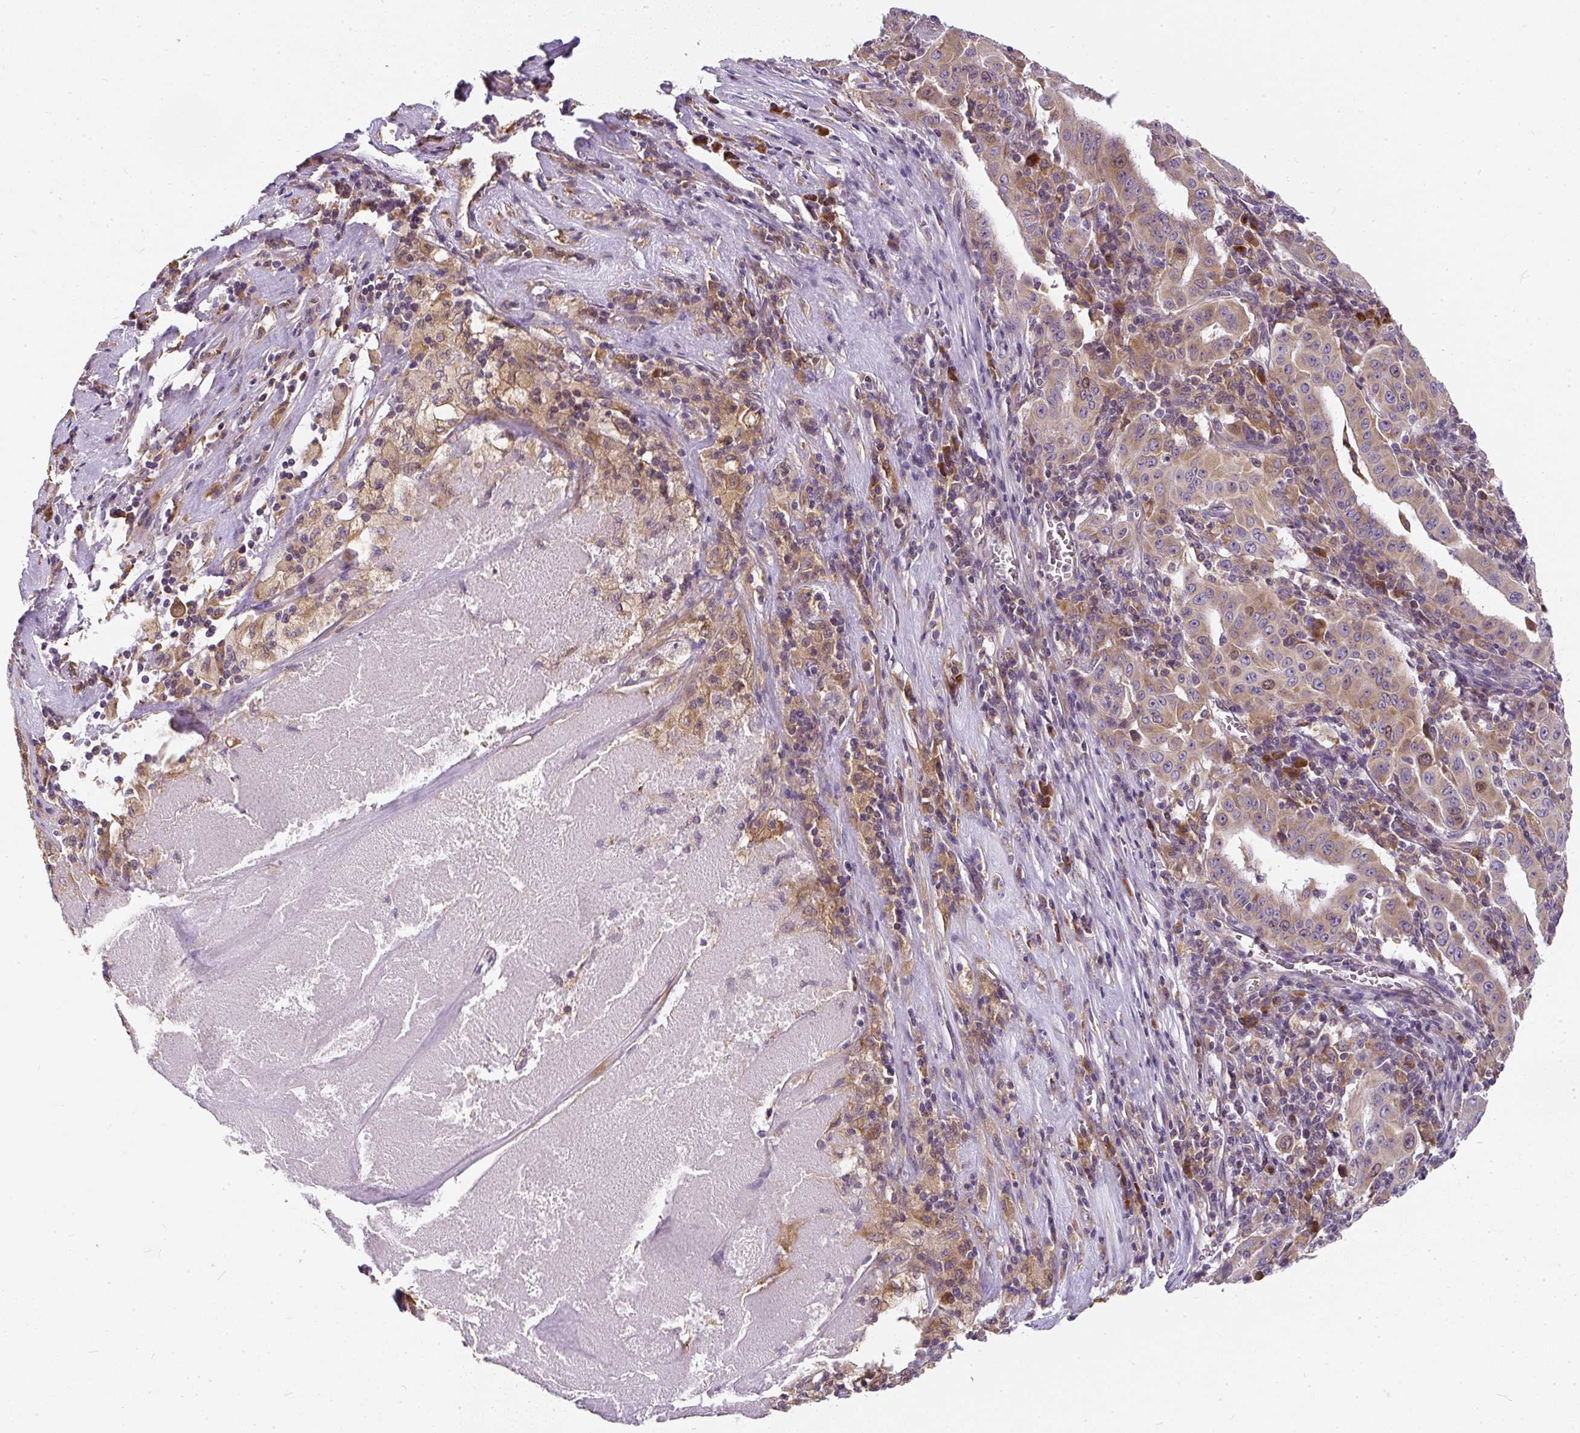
{"staining": {"intensity": "weak", "quantity": ">75%", "location": "cytoplasmic/membranous"}, "tissue": "pancreatic cancer", "cell_type": "Tumor cells", "image_type": "cancer", "snomed": [{"axis": "morphology", "description": "Adenocarcinoma, NOS"}, {"axis": "topography", "description": "Pancreas"}], "caption": "An image of pancreatic cancer (adenocarcinoma) stained for a protein reveals weak cytoplasmic/membranous brown staining in tumor cells. (IHC, brightfield microscopy, high magnification).", "gene": "CYP20A1", "patient": {"sex": "male", "age": 63}}